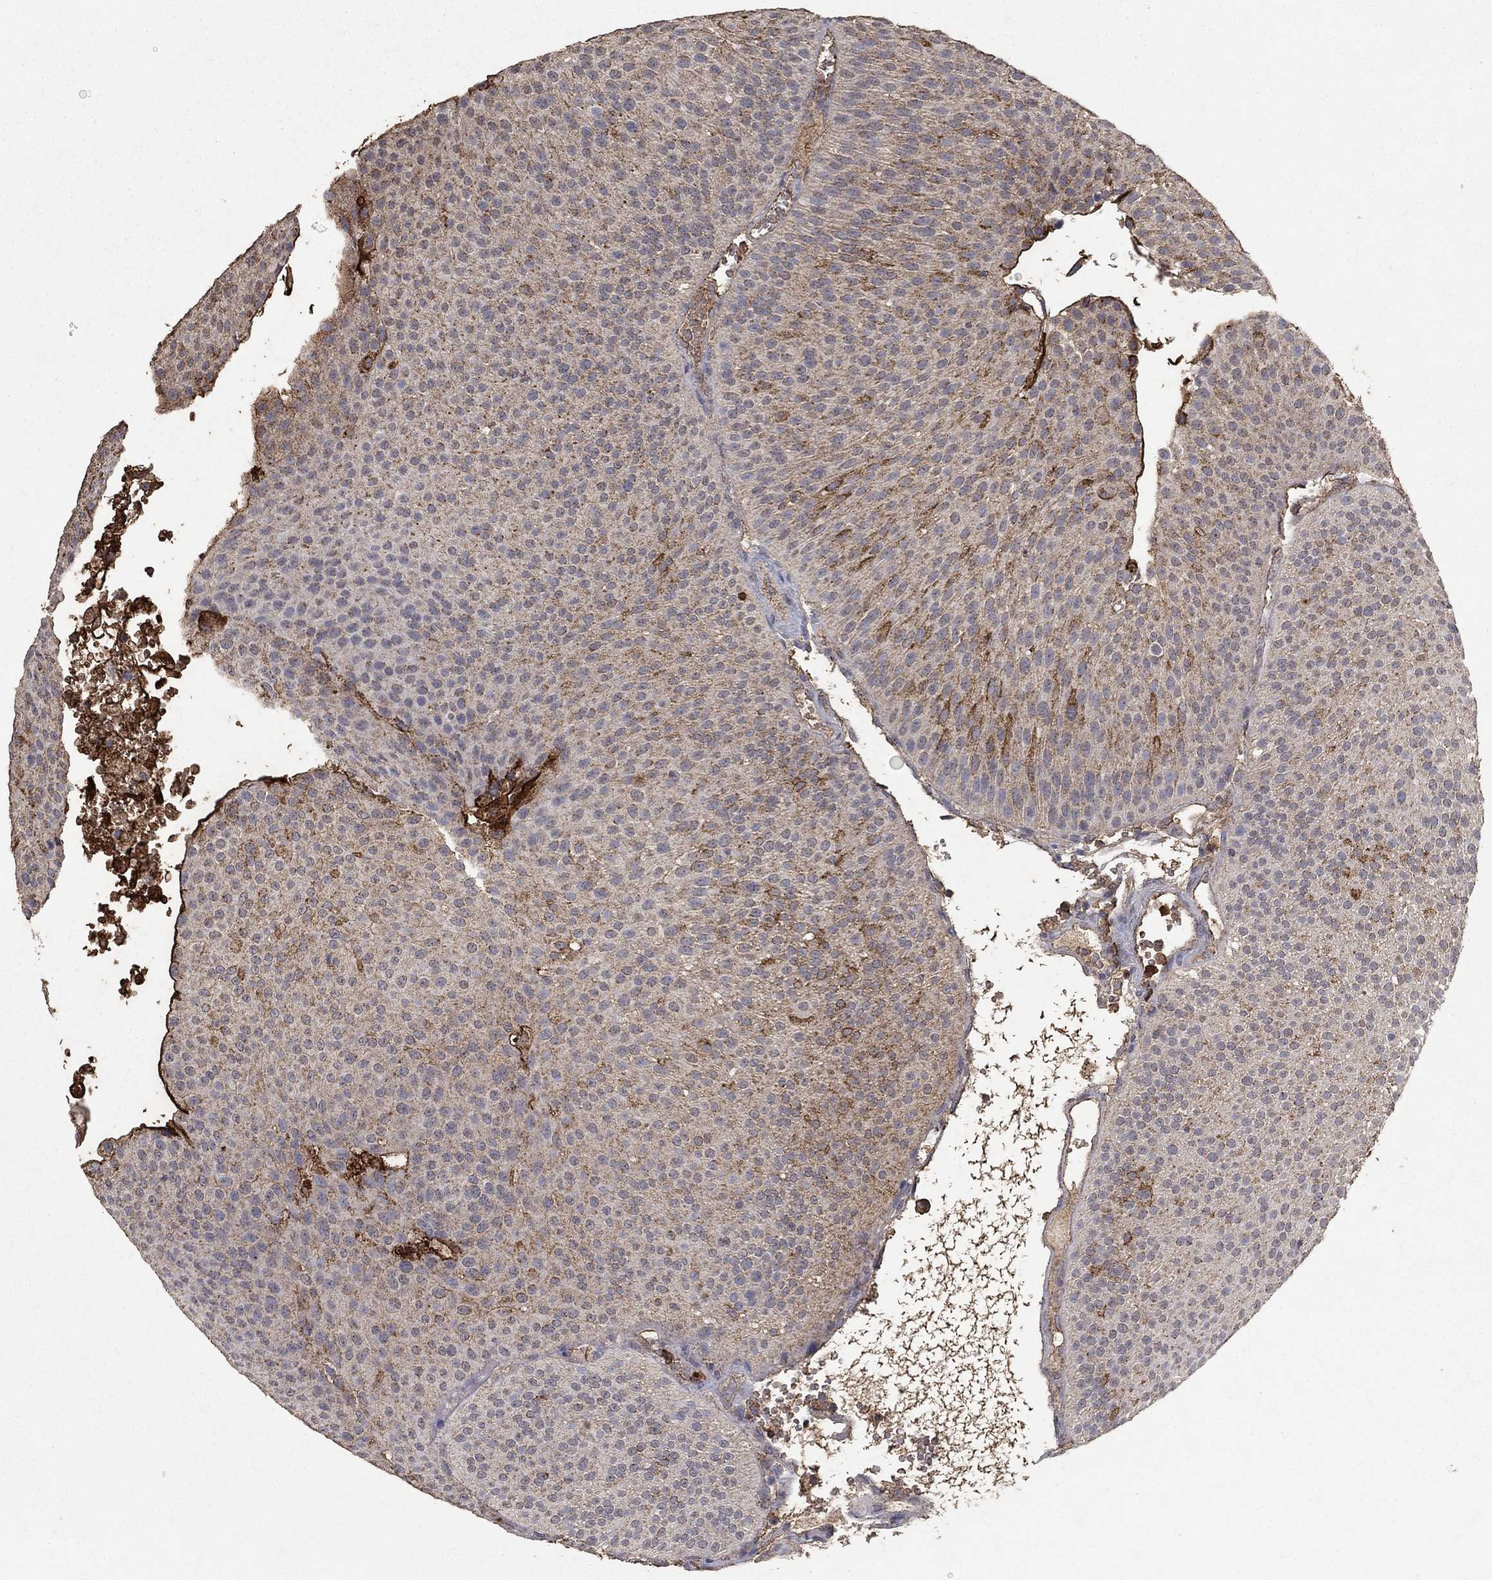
{"staining": {"intensity": "strong", "quantity": "<25%", "location": "cytoplasmic/membranous,nuclear"}, "tissue": "urothelial cancer", "cell_type": "Tumor cells", "image_type": "cancer", "snomed": [{"axis": "morphology", "description": "Urothelial carcinoma, Low grade"}, {"axis": "topography", "description": "Urinary bladder"}], "caption": "Tumor cells show medium levels of strong cytoplasmic/membranous and nuclear expression in about <25% of cells in human urothelial carcinoma (low-grade). The protein is shown in brown color, while the nuclei are stained blue.", "gene": "CD24", "patient": {"sex": "male", "age": 65}}